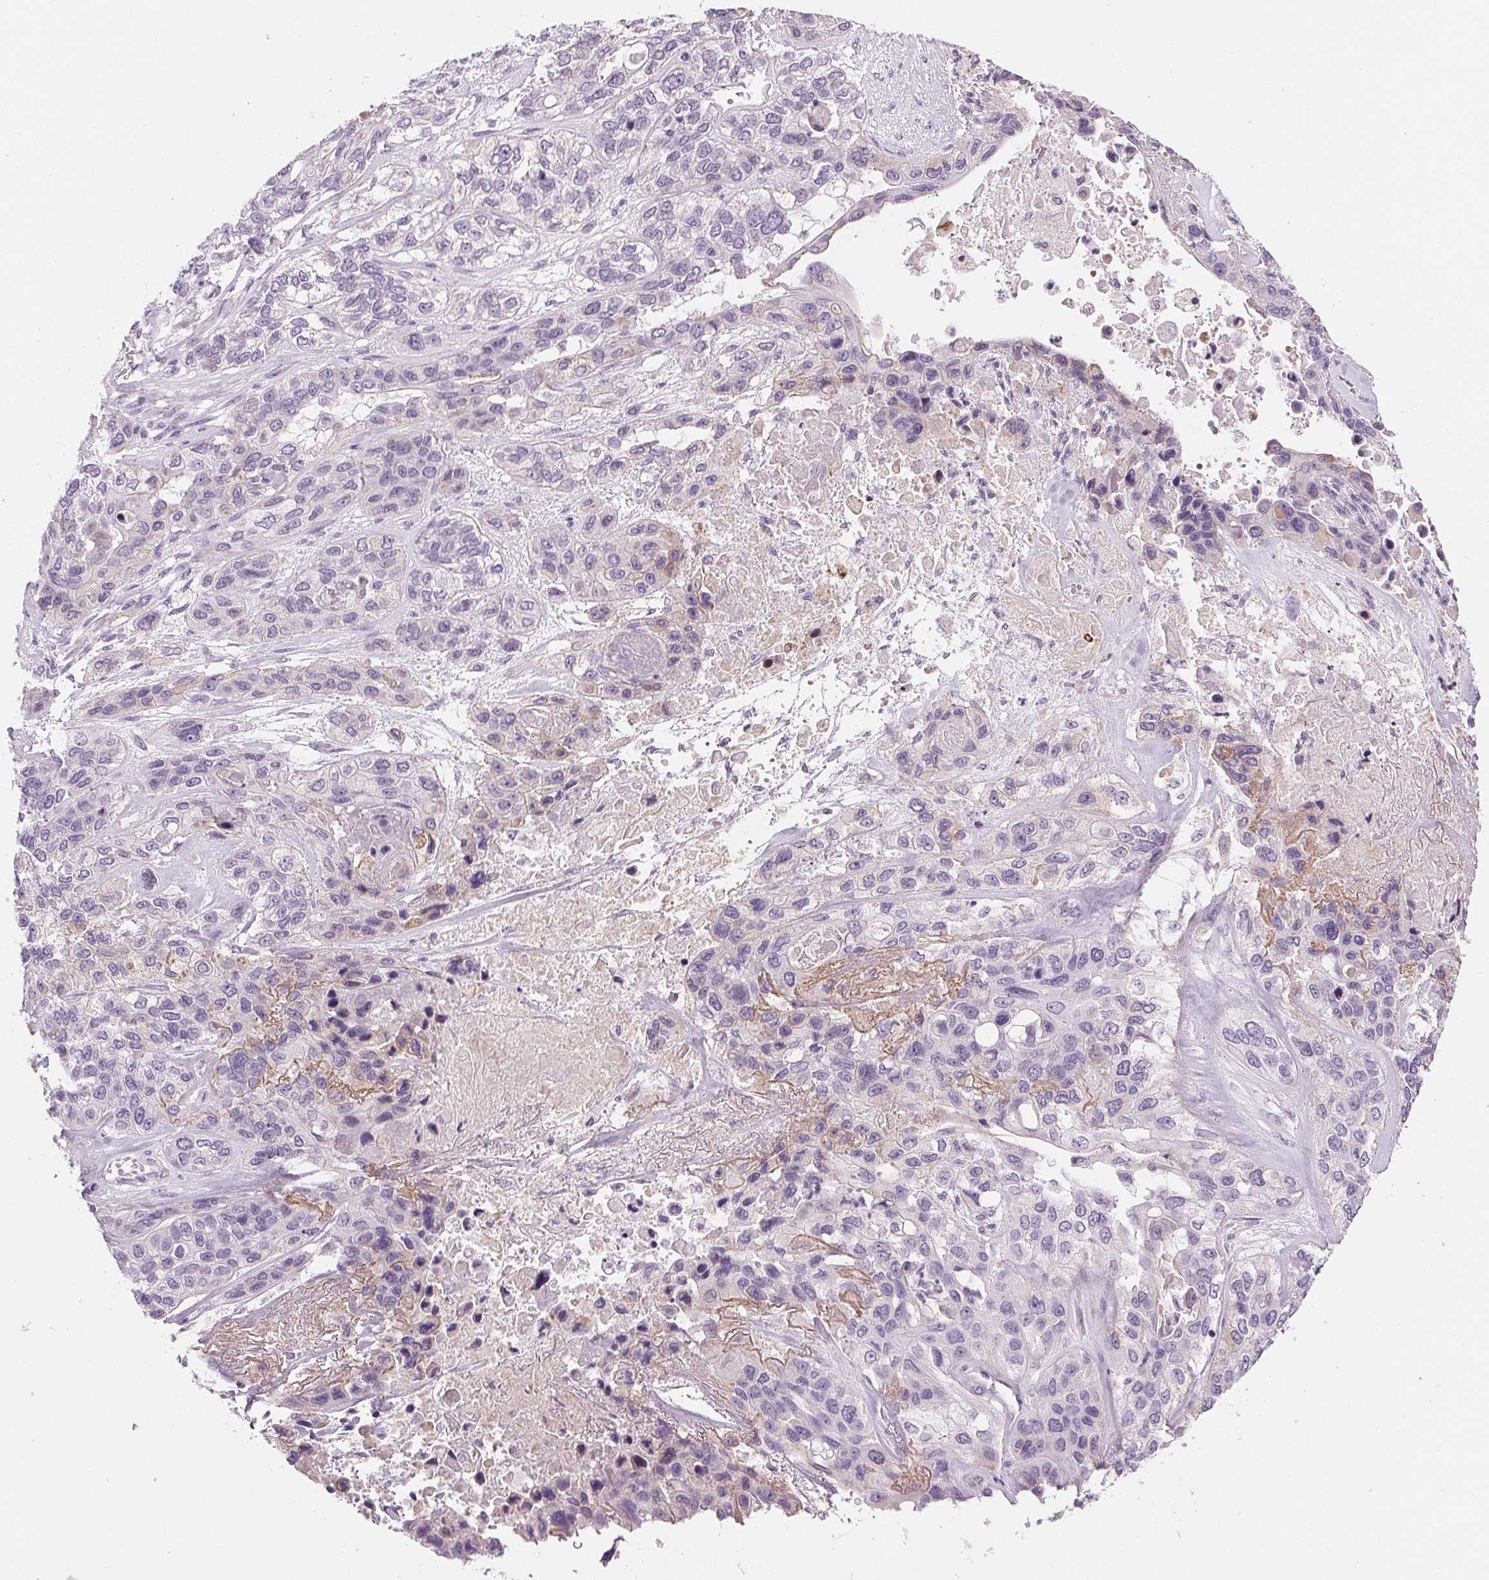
{"staining": {"intensity": "weak", "quantity": "<25%", "location": "cytoplasmic/membranous"}, "tissue": "lung cancer", "cell_type": "Tumor cells", "image_type": "cancer", "snomed": [{"axis": "morphology", "description": "Squamous cell carcinoma, NOS"}, {"axis": "topography", "description": "Lung"}], "caption": "A high-resolution histopathology image shows immunohistochemistry staining of lung squamous cell carcinoma, which displays no significant expression in tumor cells. The staining was performed using DAB to visualize the protein expression in brown, while the nuclei were stained in blue with hematoxylin (Magnification: 20x).", "gene": "MISP", "patient": {"sex": "female", "age": 70}}